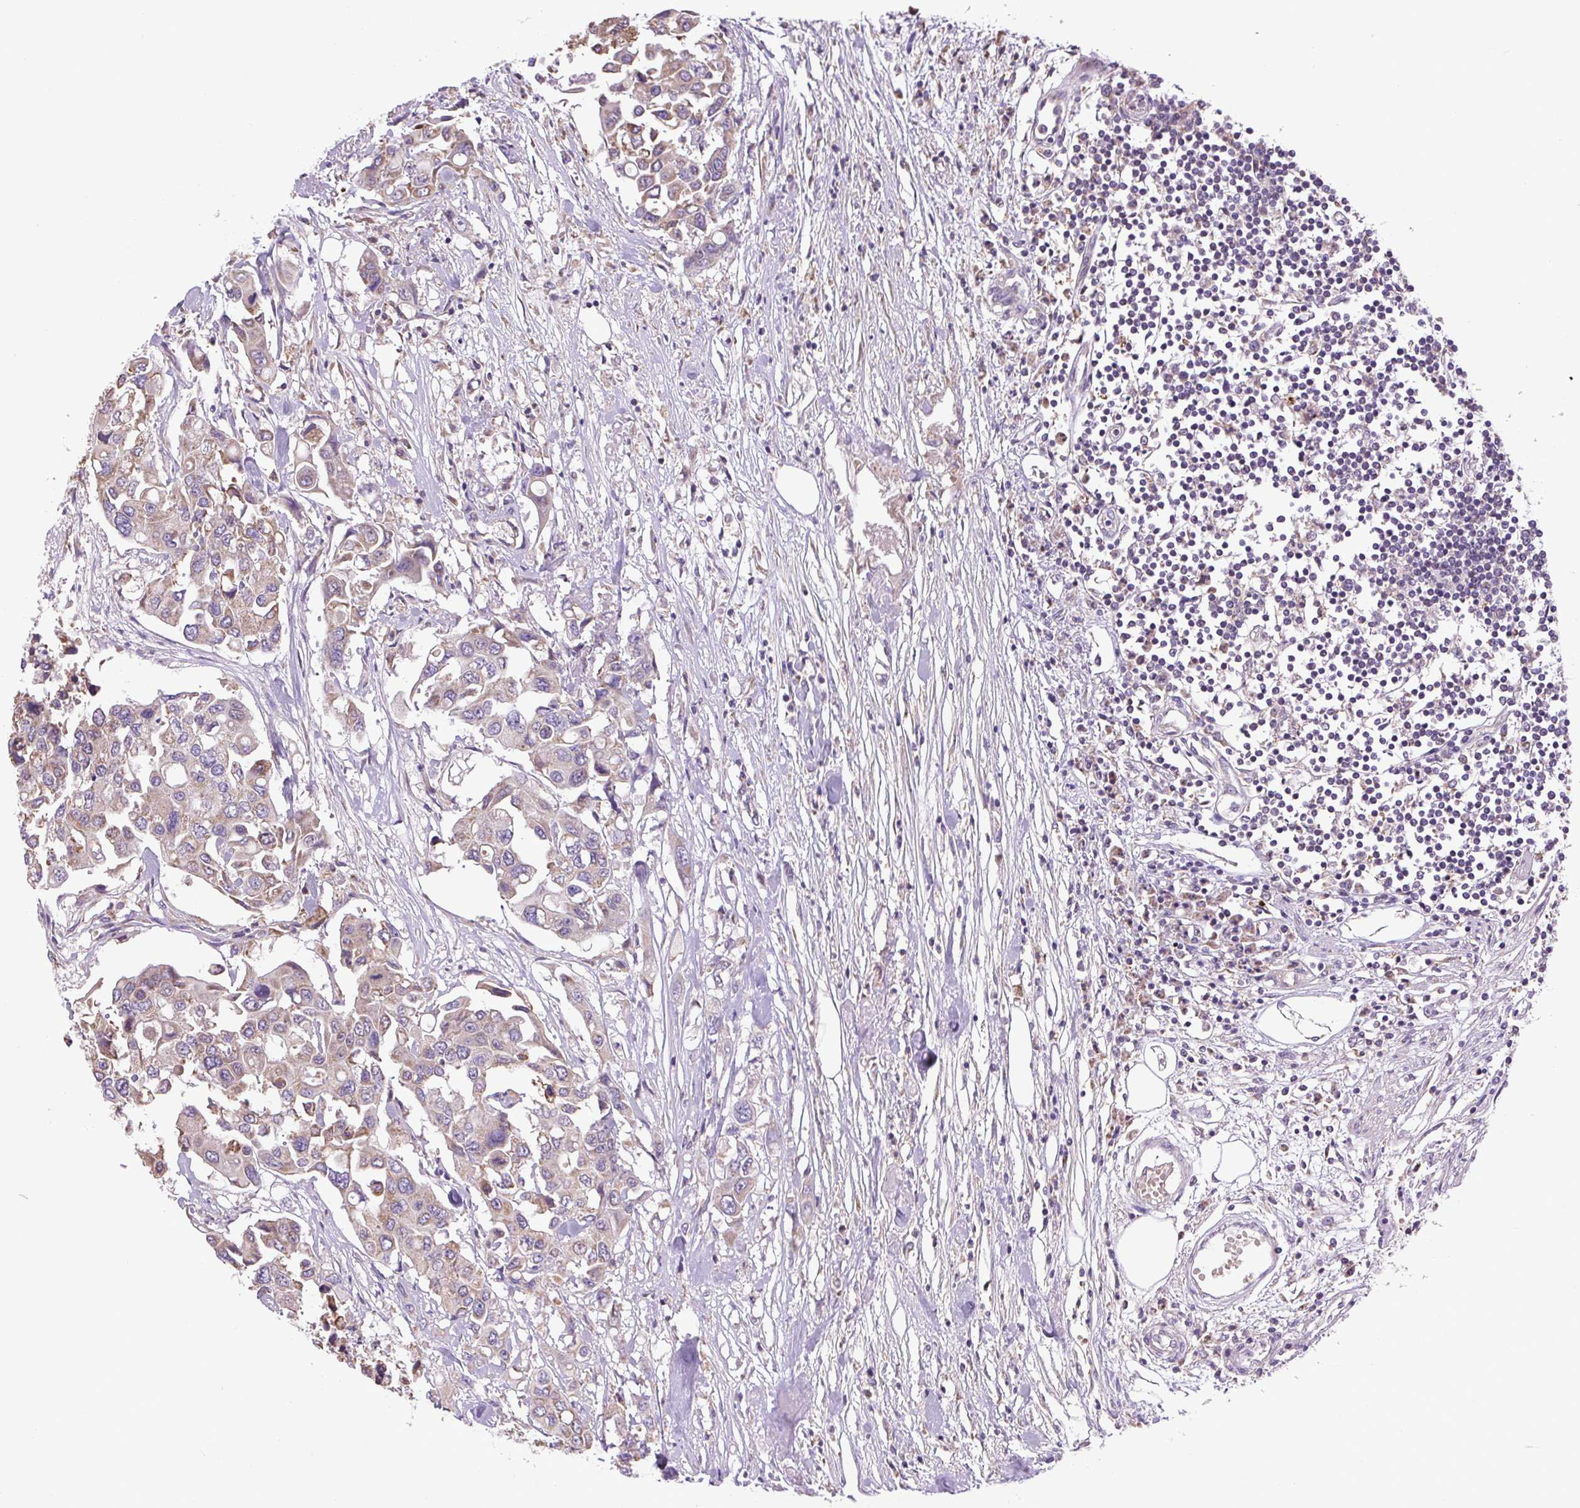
{"staining": {"intensity": "weak", "quantity": "<25%", "location": "cytoplasmic/membranous"}, "tissue": "colorectal cancer", "cell_type": "Tumor cells", "image_type": "cancer", "snomed": [{"axis": "morphology", "description": "Adenocarcinoma, NOS"}, {"axis": "topography", "description": "Colon"}], "caption": "Immunohistochemistry micrograph of neoplastic tissue: colorectal adenocarcinoma stained with DAB (3,3'-diaminobenzidine) demonstrates no significant protein staining in tumor cells.", "gene": "PLCG1", "patient": {"sex": "male", "age": 77}}